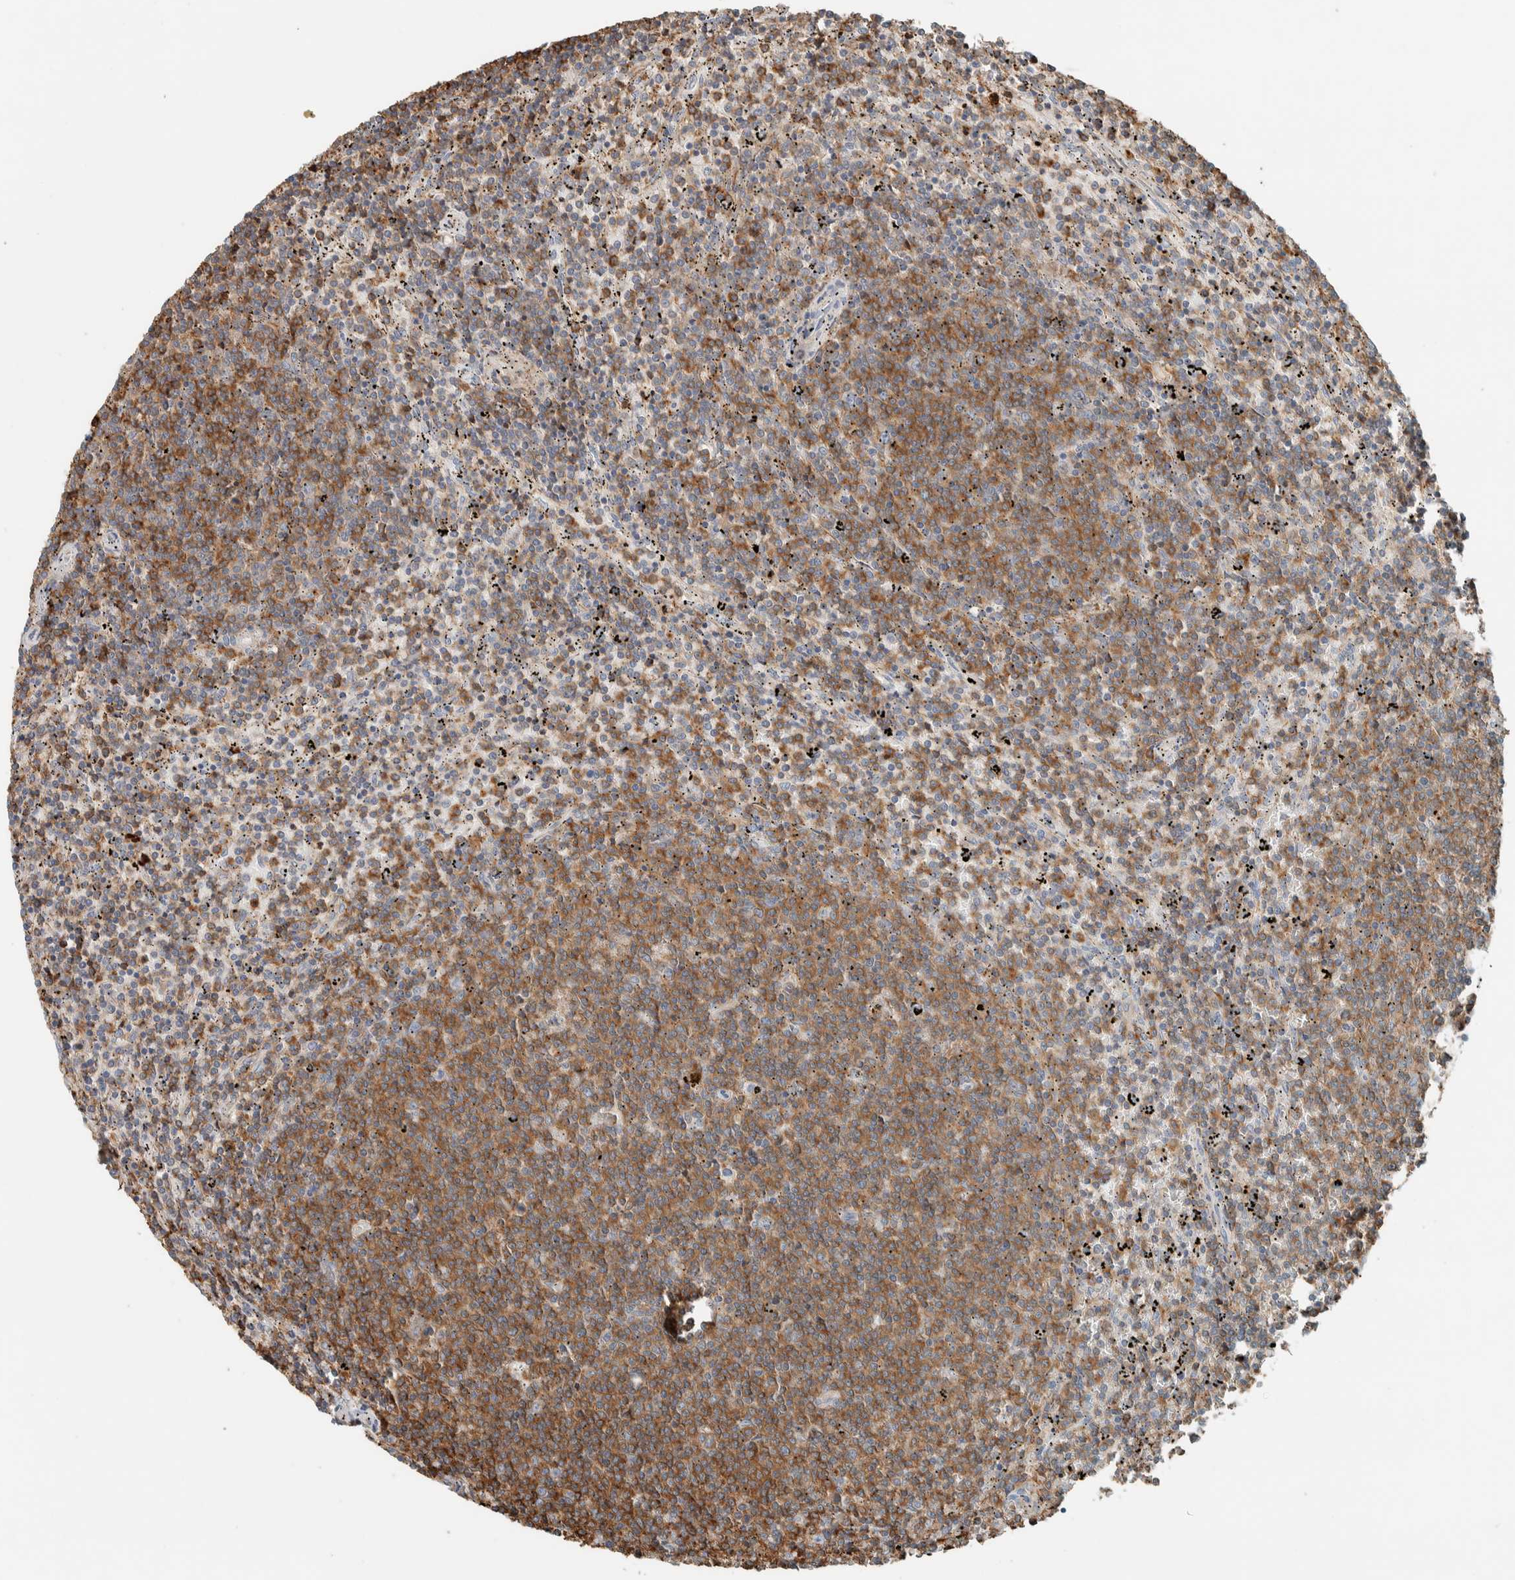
{"staining": {"intensity": "strong", "quantity": ">75%", "location": "cytoplasmic/membranous"}, "tissue": "lymphoma", "cell_type": "Tumor cells", "image_type": "cancer", "snomed": [{"axis": "morphology", "description": "Malignant lymphoma, non-Hodgkin's type, Low grade"}, {"axis": "topography", "description": "Spleen"}], "caption": "This micrograph exhibits lymphoma stained with immunohistochemistry (IHC) to label a protein in brown. The cytoplasmic/membranous of tumor cells show strong positivity for the protein. Nuclei are counter-stained blue.", "gene": "CTBP2", "patient": {"sex": "female", "age": 50}}